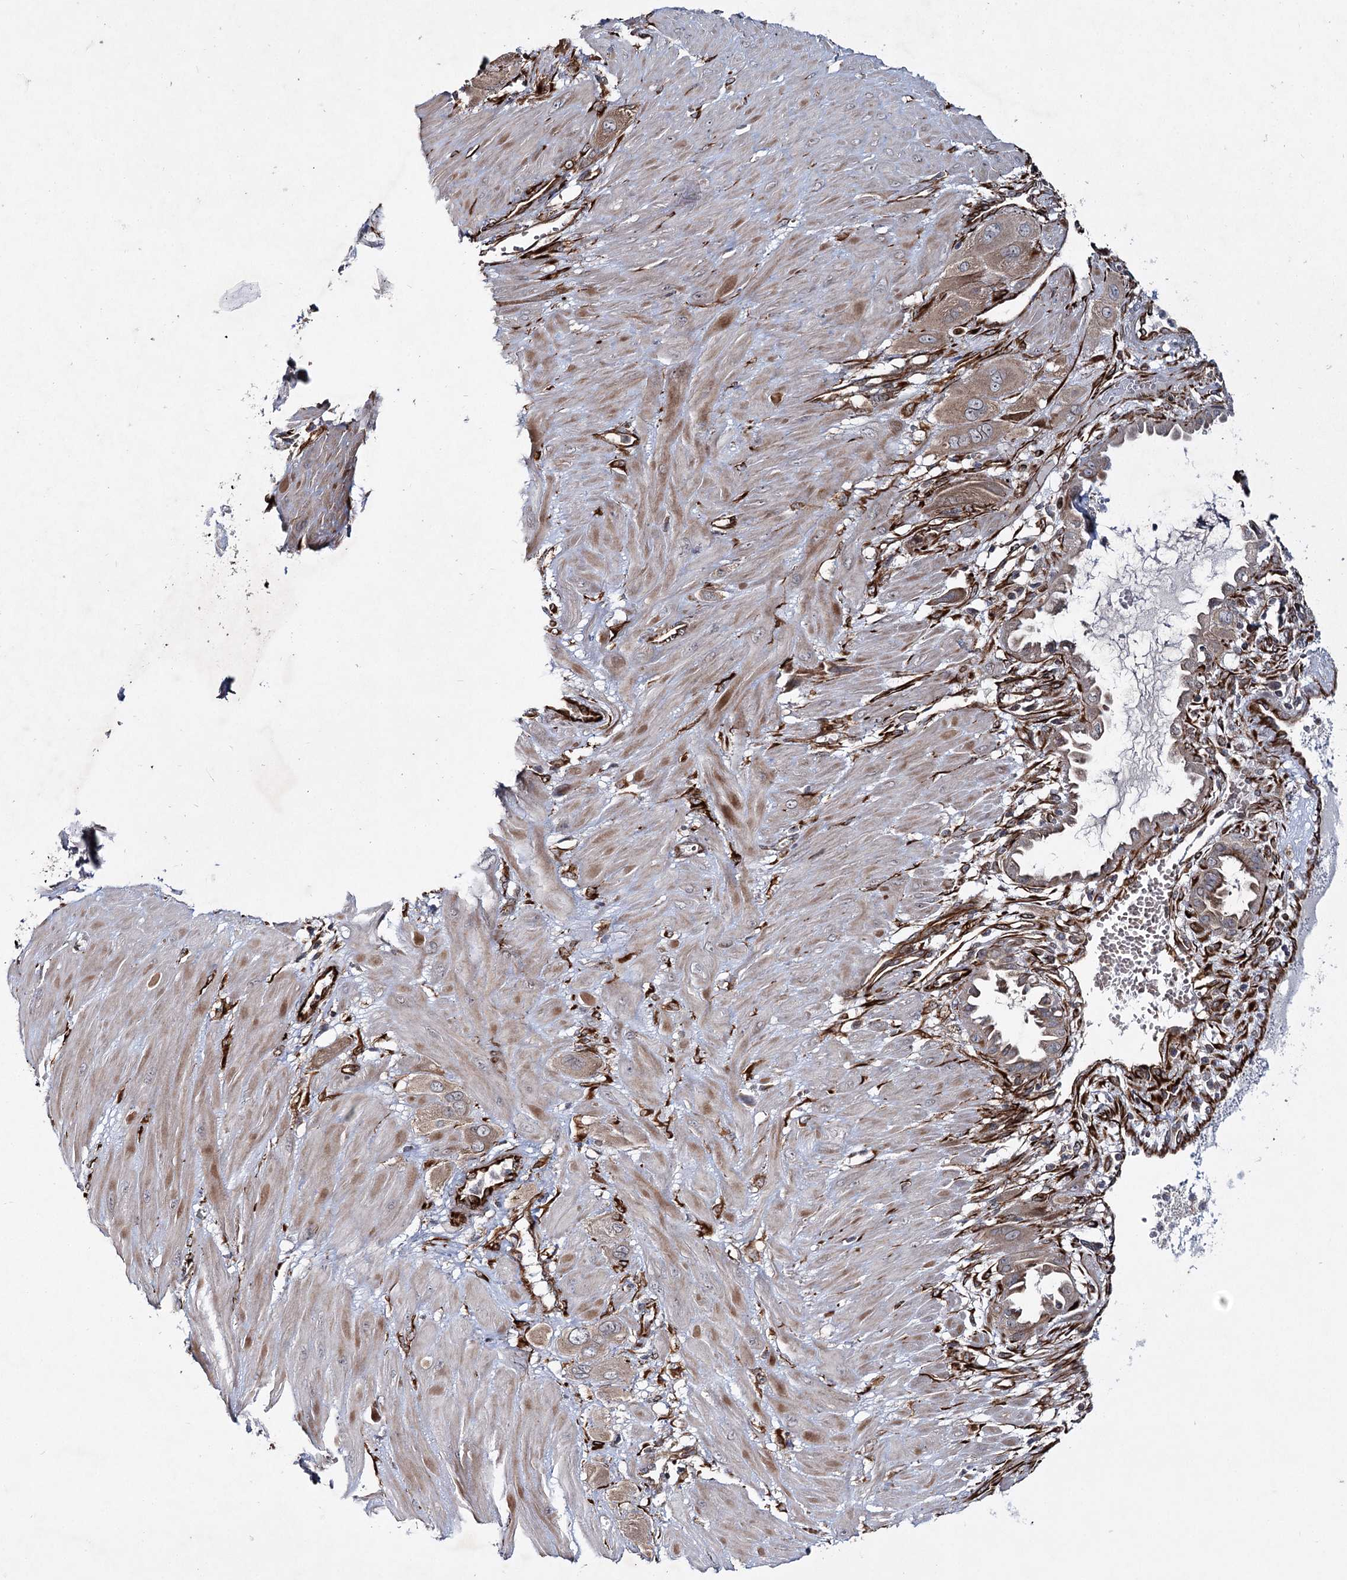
{"staining": {"intensity": "weak", "quantity": ">75%", "location": "cytoplasmic/membranous"}, "tissue": "cervical cancer", "cell_type": "Tumor cells", "image_type": "cancer", "snomed": [{"axis": "morphology", "description": "Squamous cell carcinoma, NOS"}, {"axis": "topography", "description": "Cervix"}], "caption": "Weak cytoplasmic/membranous protein expression is present in about >75% of tumor cells in squamous cell carcinoma (cervical).", "gene": "DPEP2", "patient": {"sex": "female", "age": 34}}